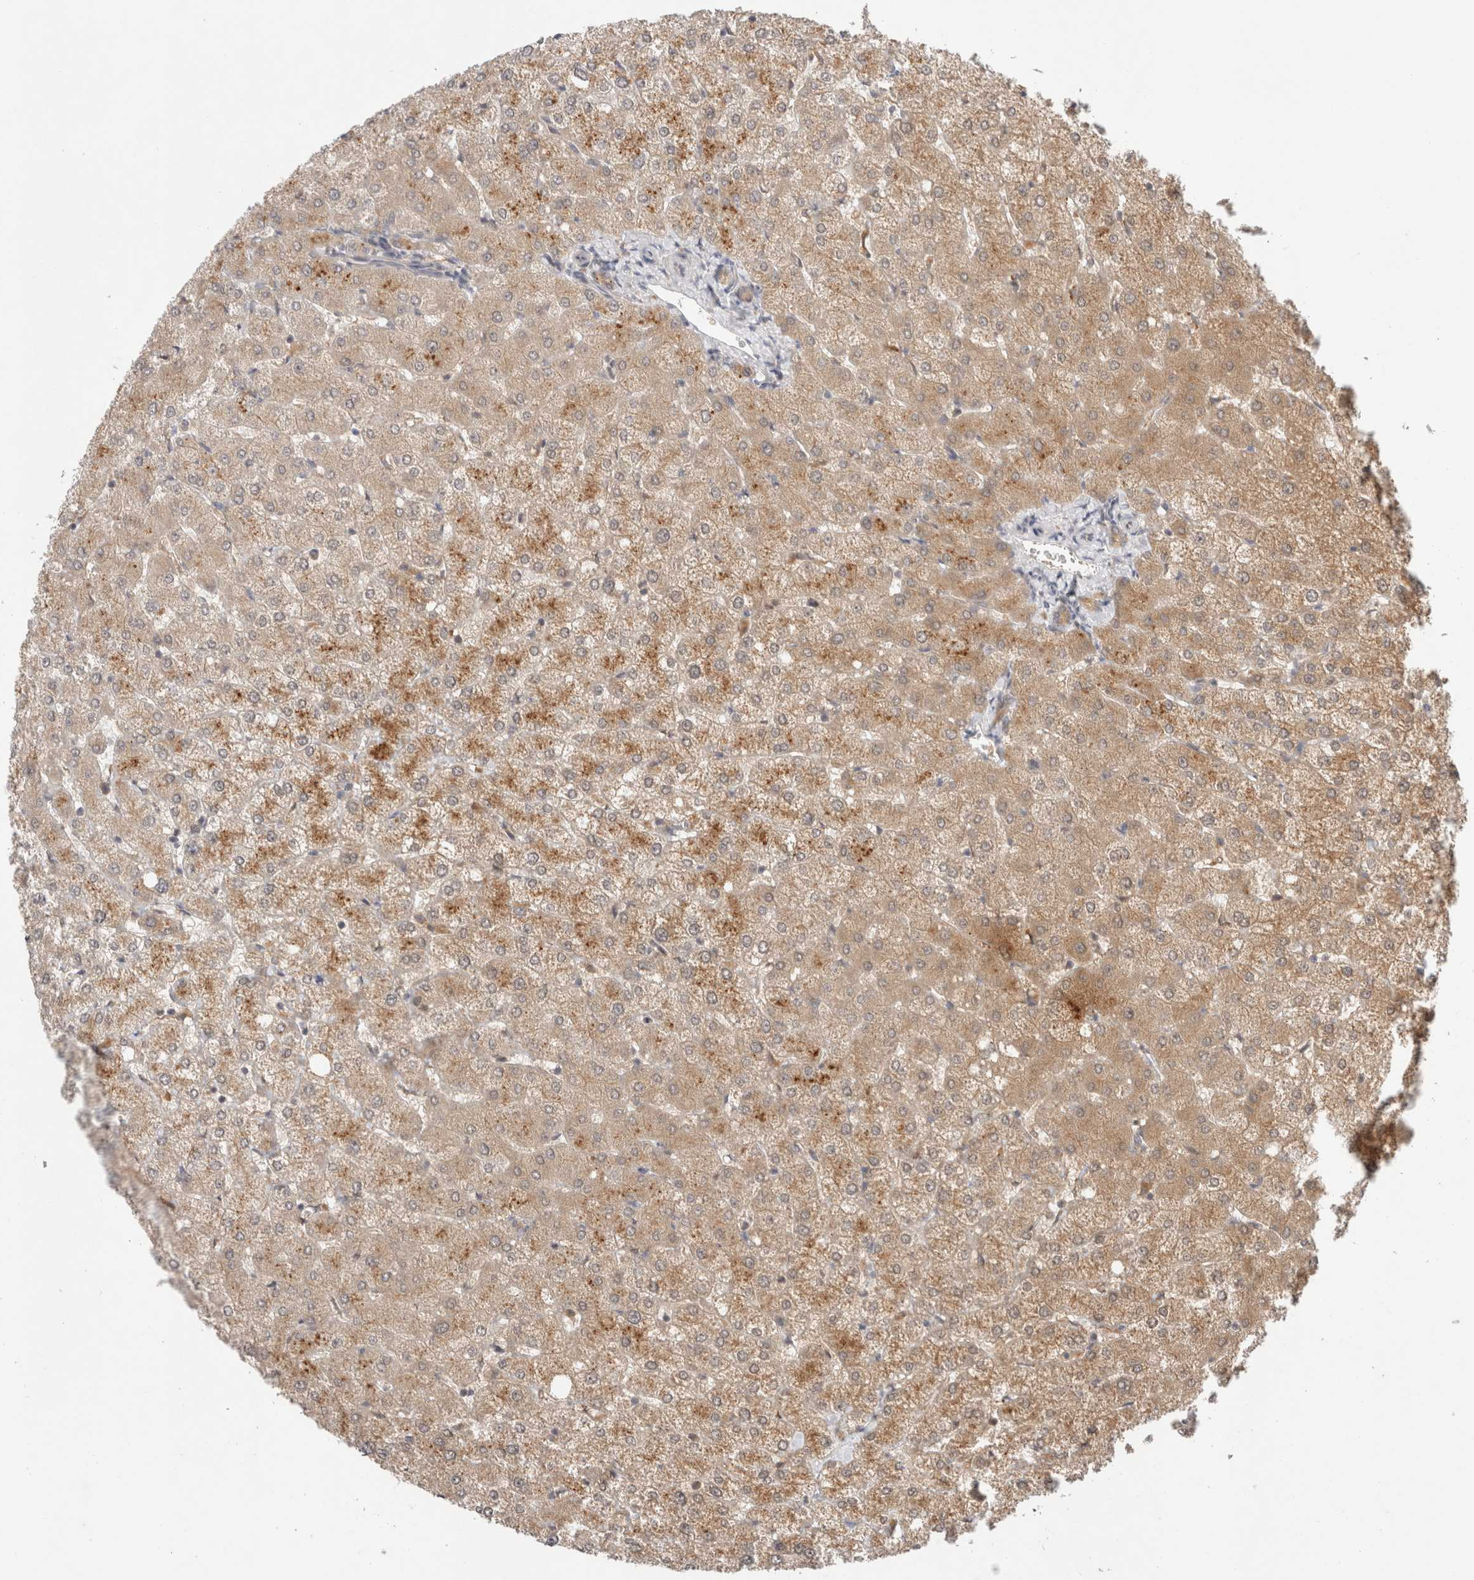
{"staining": {"intensity": "negative", "quantity": "none", "location": "none"}, "tissue": "liver", "cell_type": "Cholangiocytes", "image_type": "normal", "snomed": [{"axis": "morphology", "description": "Normal tissue, NOS"}, {"axis": "topography", "description": "Liver"}], "caption": "High magnification brightfield microscopy of benign liver stained with DAB (3,3'-diaminobenzidine) (brown) and counterstained with hematoxylin (blue): cholangiocytes show no significant expression.", "gene": "SGK1", "patient": {"sex": "female", "age": 54}}